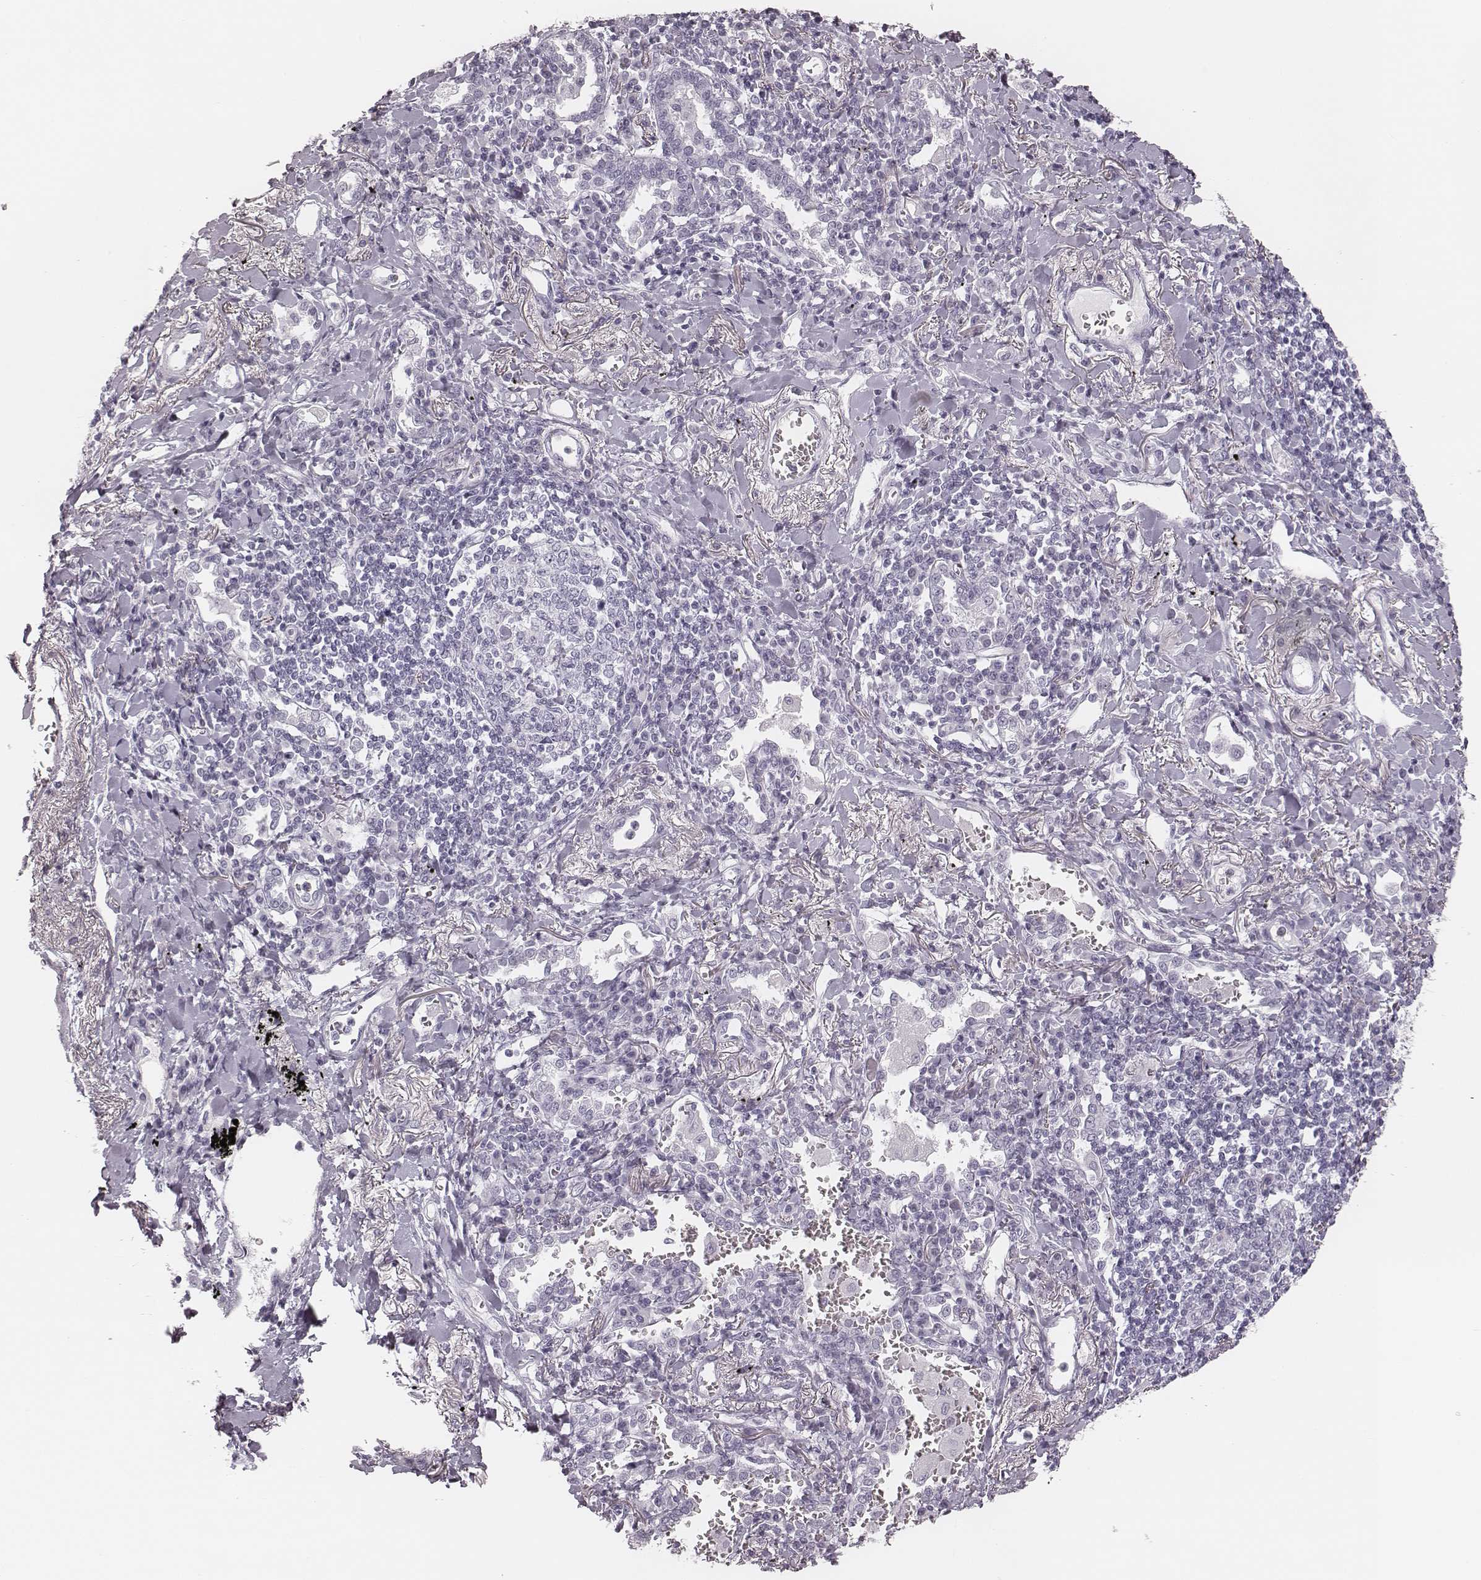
{"staining": {"intensity": "negative", "quantity": "none", "location": "none"}, "tissue": "lung cancer", "cell_type": "Tumor cells", "image_type": "cancer", "snomed": [{"axis": "morphology", "description": "Squamous cell carcinoma, NOS"}, {"axis": "topography", "description": "Lung"}], "caption": "High power microscopy photomicrograph of an IHC micrograph of lung cancer, revealing no significant positivity in tumor cells.", "gene": "MSX1", "patient": {"sex": "male", "age": 82}}